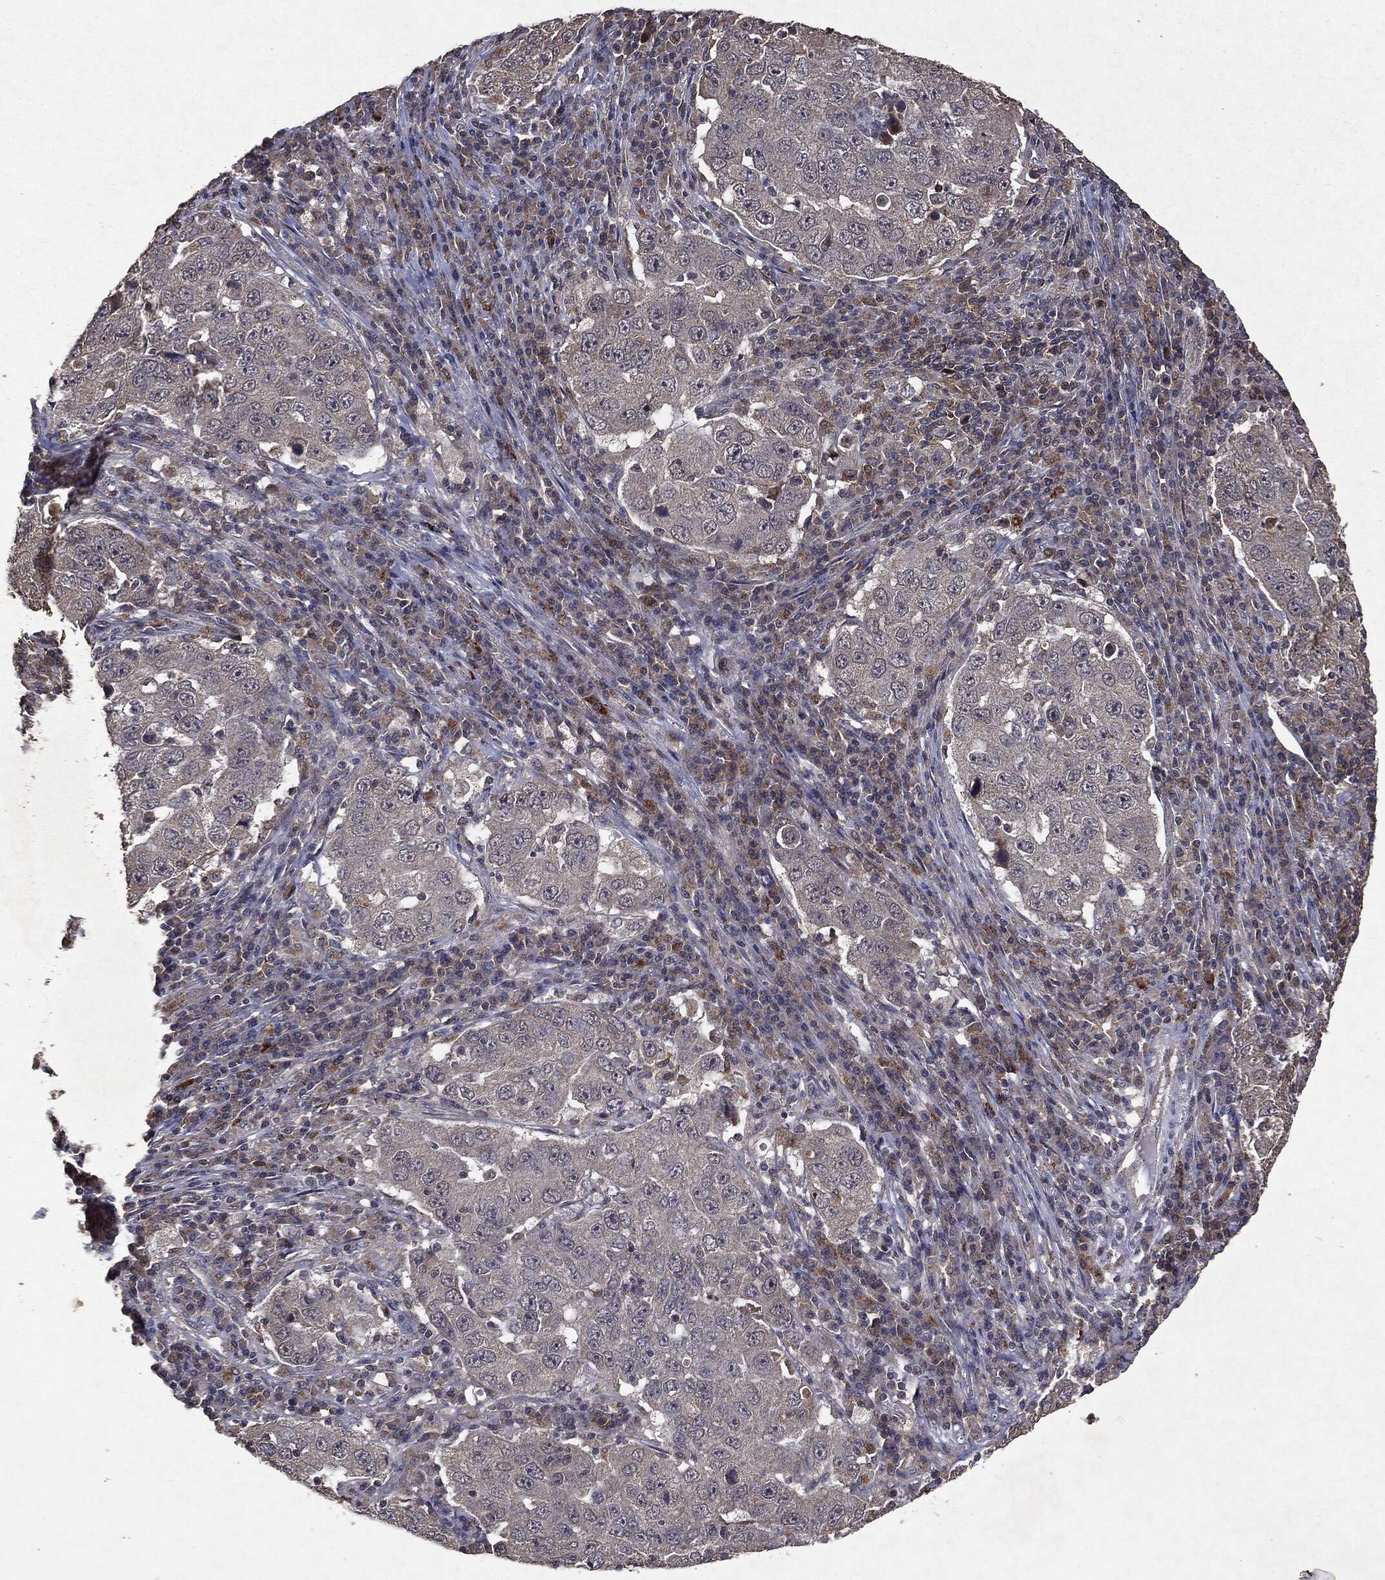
{"staining": {"intensity": "negative", "quantity": "none", "location": "none"}, "tissue": "lung cancer", "cell_type": "Tumor cells", "image_type": "cancer", "snomed": [{"axis": "morphology", "description": "Adenocarcinoma, NOS"}, {"axis": "topography", "description": "Lung"}], "caption": "Immunohistochemistry (IHC) photomicrograph of human lung cancer (adenocarcinoma) stained for a protein (brown), which demonstrates no expression in tumor cells.", "gene": "PTEN", "patient": {"sex": "male", "age": 73}}